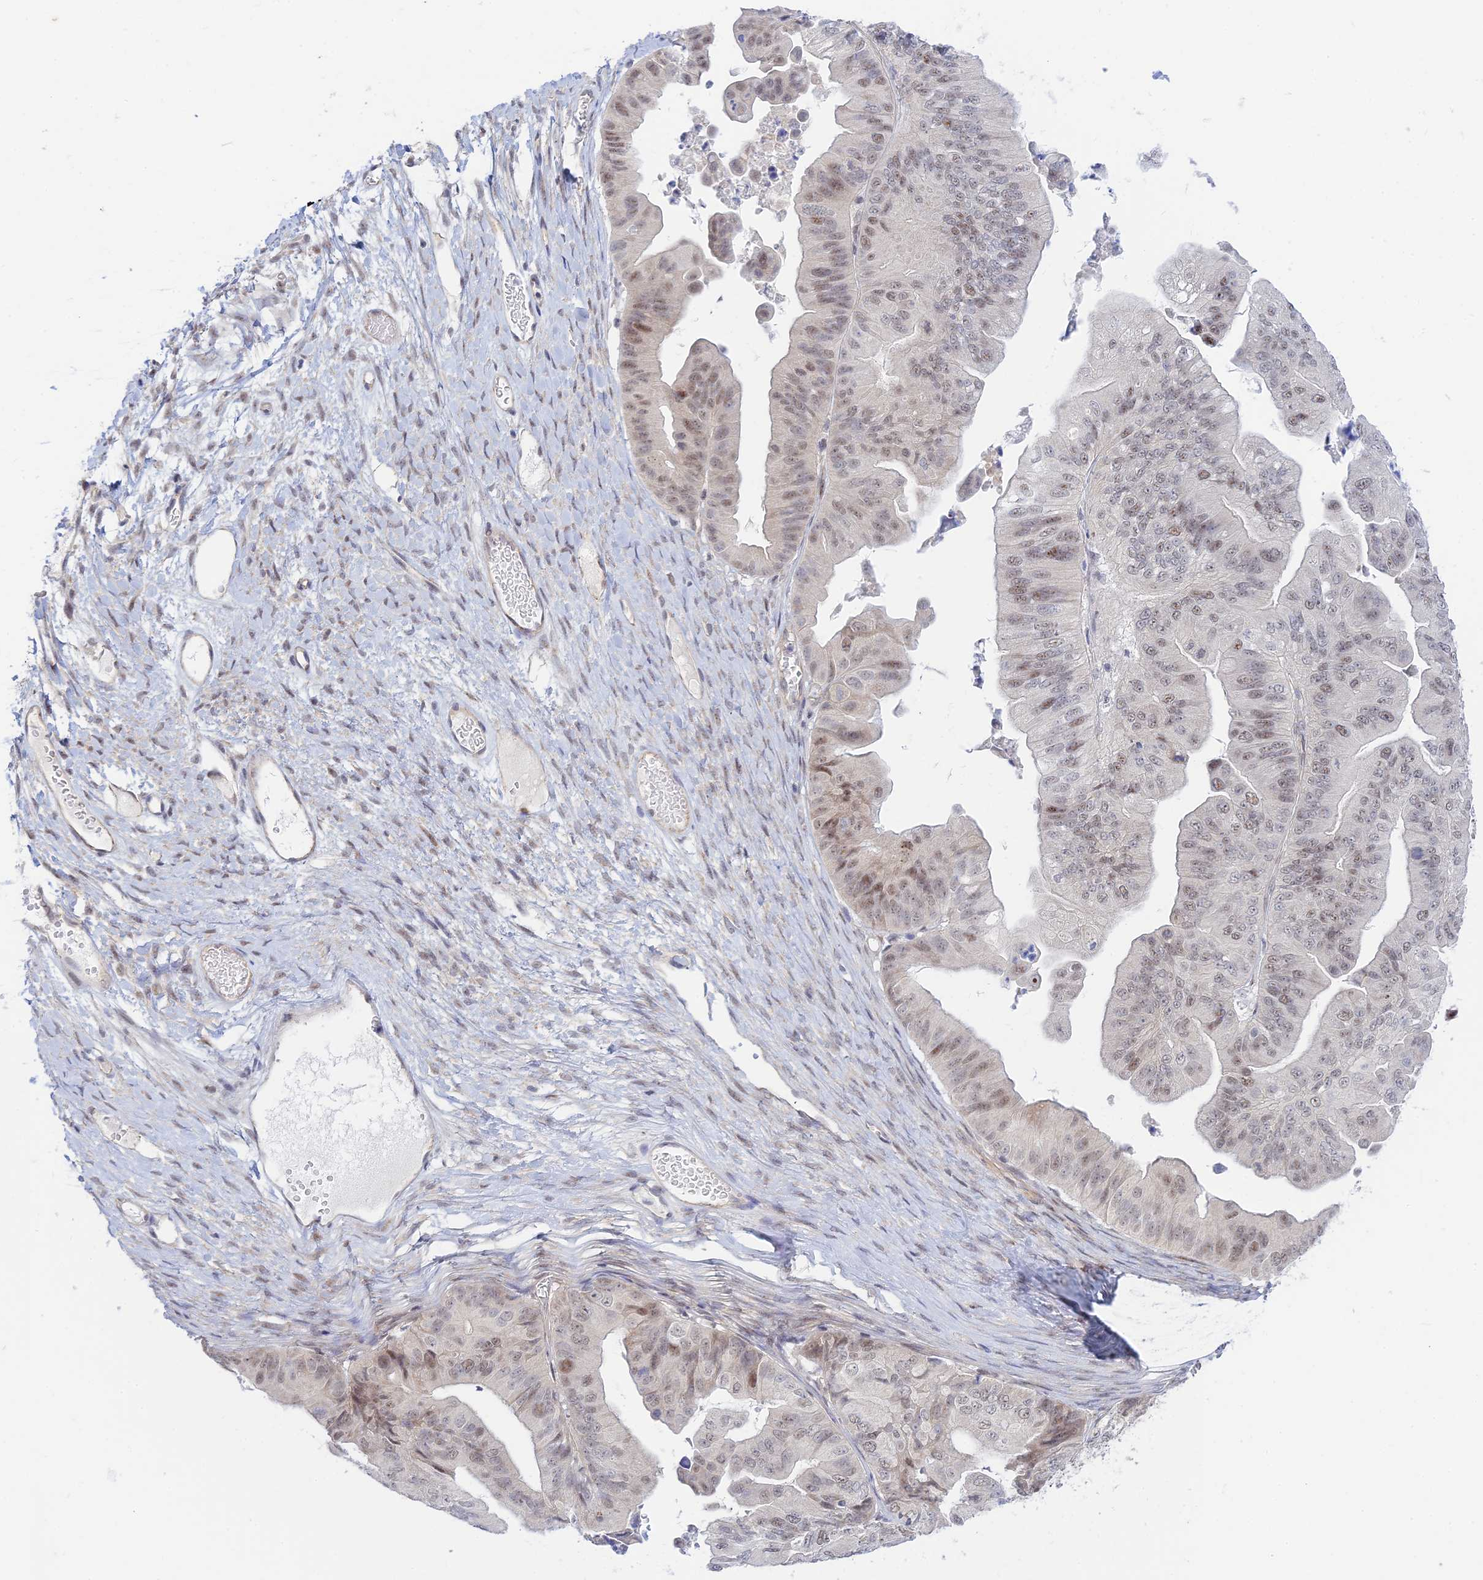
{"staining": {"intensity": "weak", "quantity": "25%-75%", "location": "nuclear"}, "tissue": "ovarian cancer", "cell_type": "Tumor cells", "image_type": "cancer", "snomed": [{"axis": "morphology", "description": "Cystadenocarcinoma, mucinous, NOS"}, {"axis": "topography", "description": "Ovary"}], "caption": "The image shows a brown stain indicating the presence of a protein in the nuclear of tumor cells in ovarian cancer.", "gene": "CFAP92", "patient": {"sex": "female", "age": 61}}